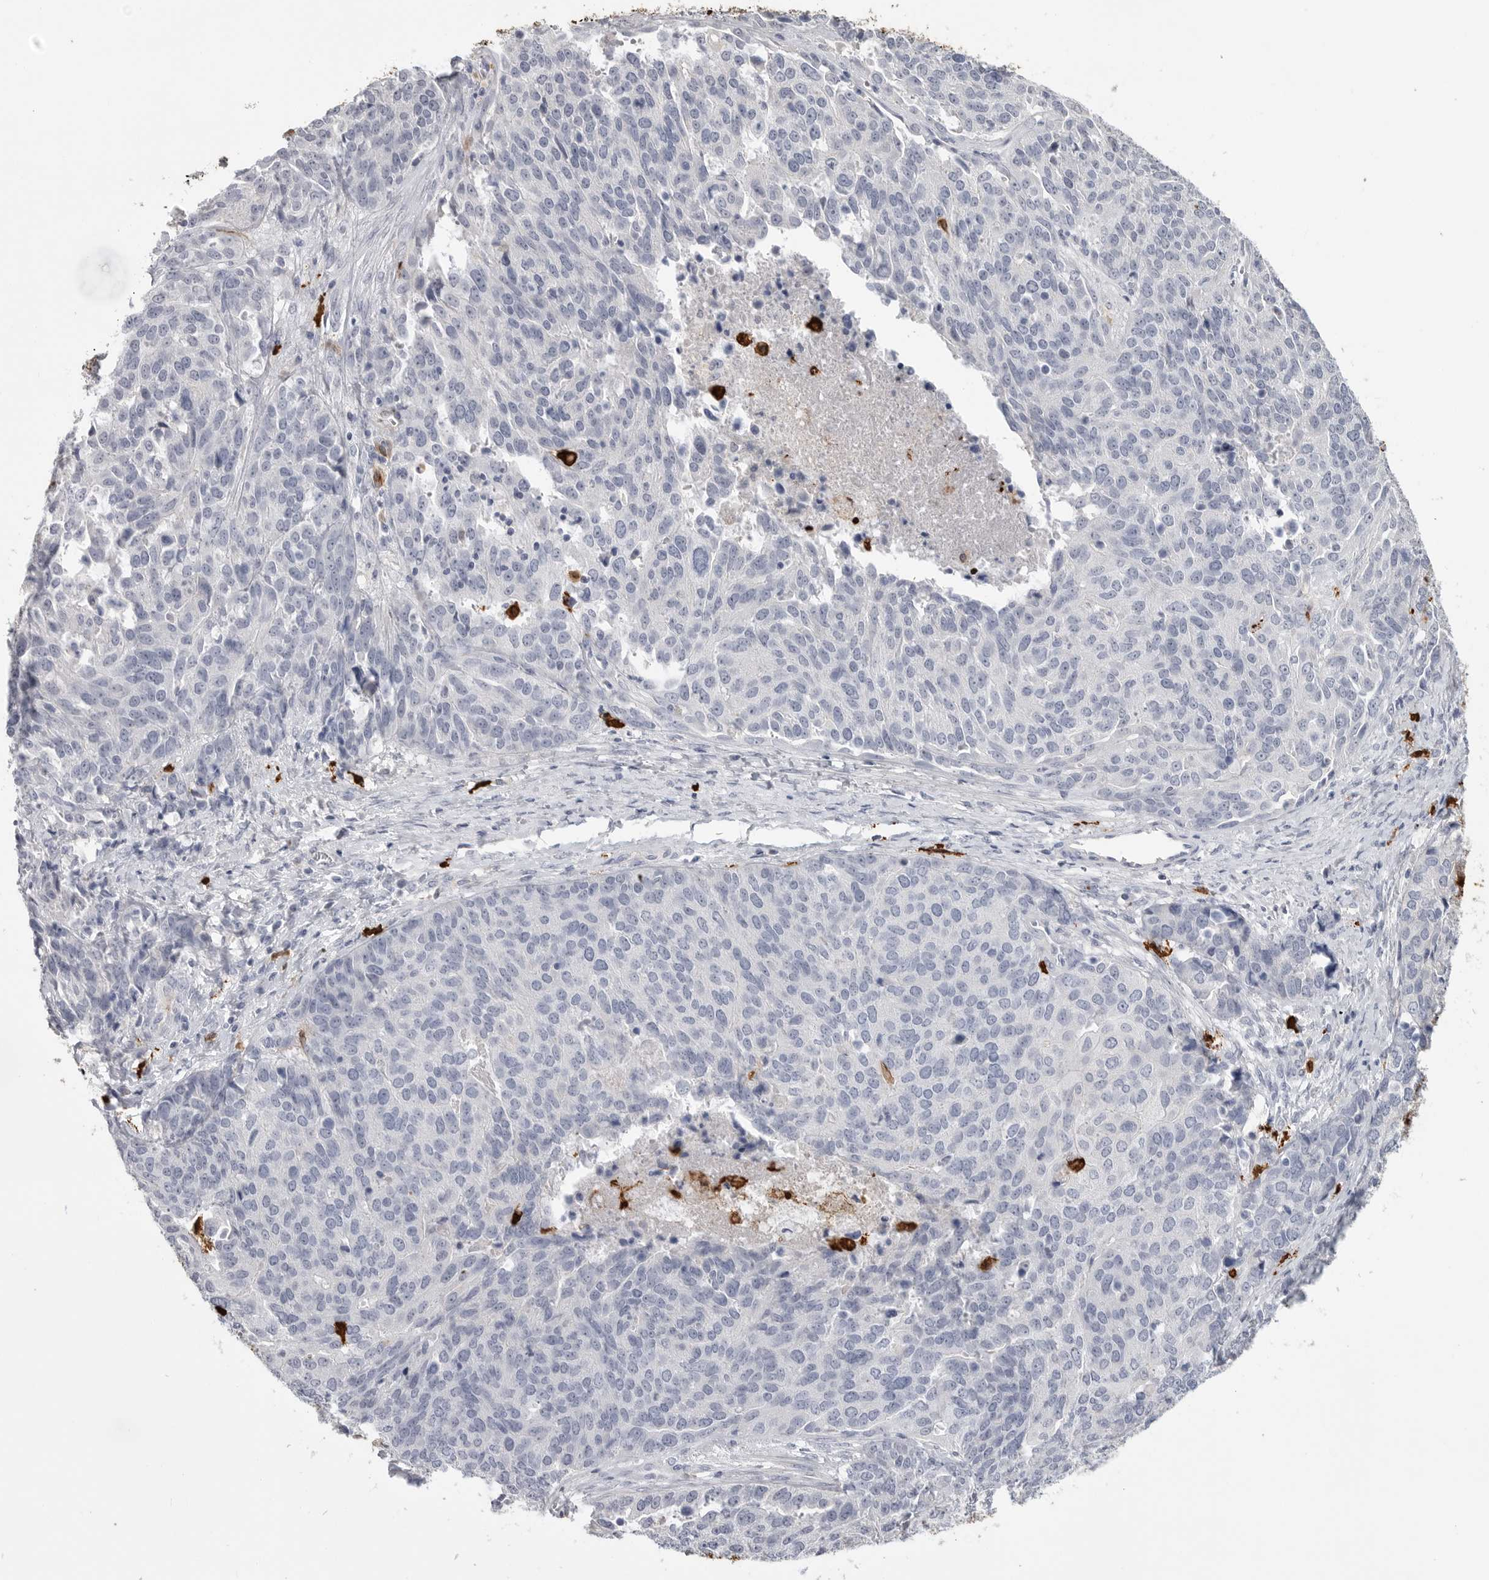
{"staining": {"intensity": "negative", "quantity": "none", "location": "none"}, "tissue": "ovarian cancer", "cell_type": "Tumor cells", "image_type": "cancer", "snomed": [{"axis": "morphology", "description": "Cystadenocarcinoma, serous, NOS"}, {"axis": "topography", "description": "Ovary"}], "caption": "Immunohistochemistry (IHC) photomicrograph of neoplastic tissue: human ovarian cancer (serous cystadenocarcinoma) stained with DAB (3,3'-diaminobenzidine) exhibits no significant protein staining in tumor cells.", "gene": "CYB561D1", "patient": {"sex": "female", "age": 44}}